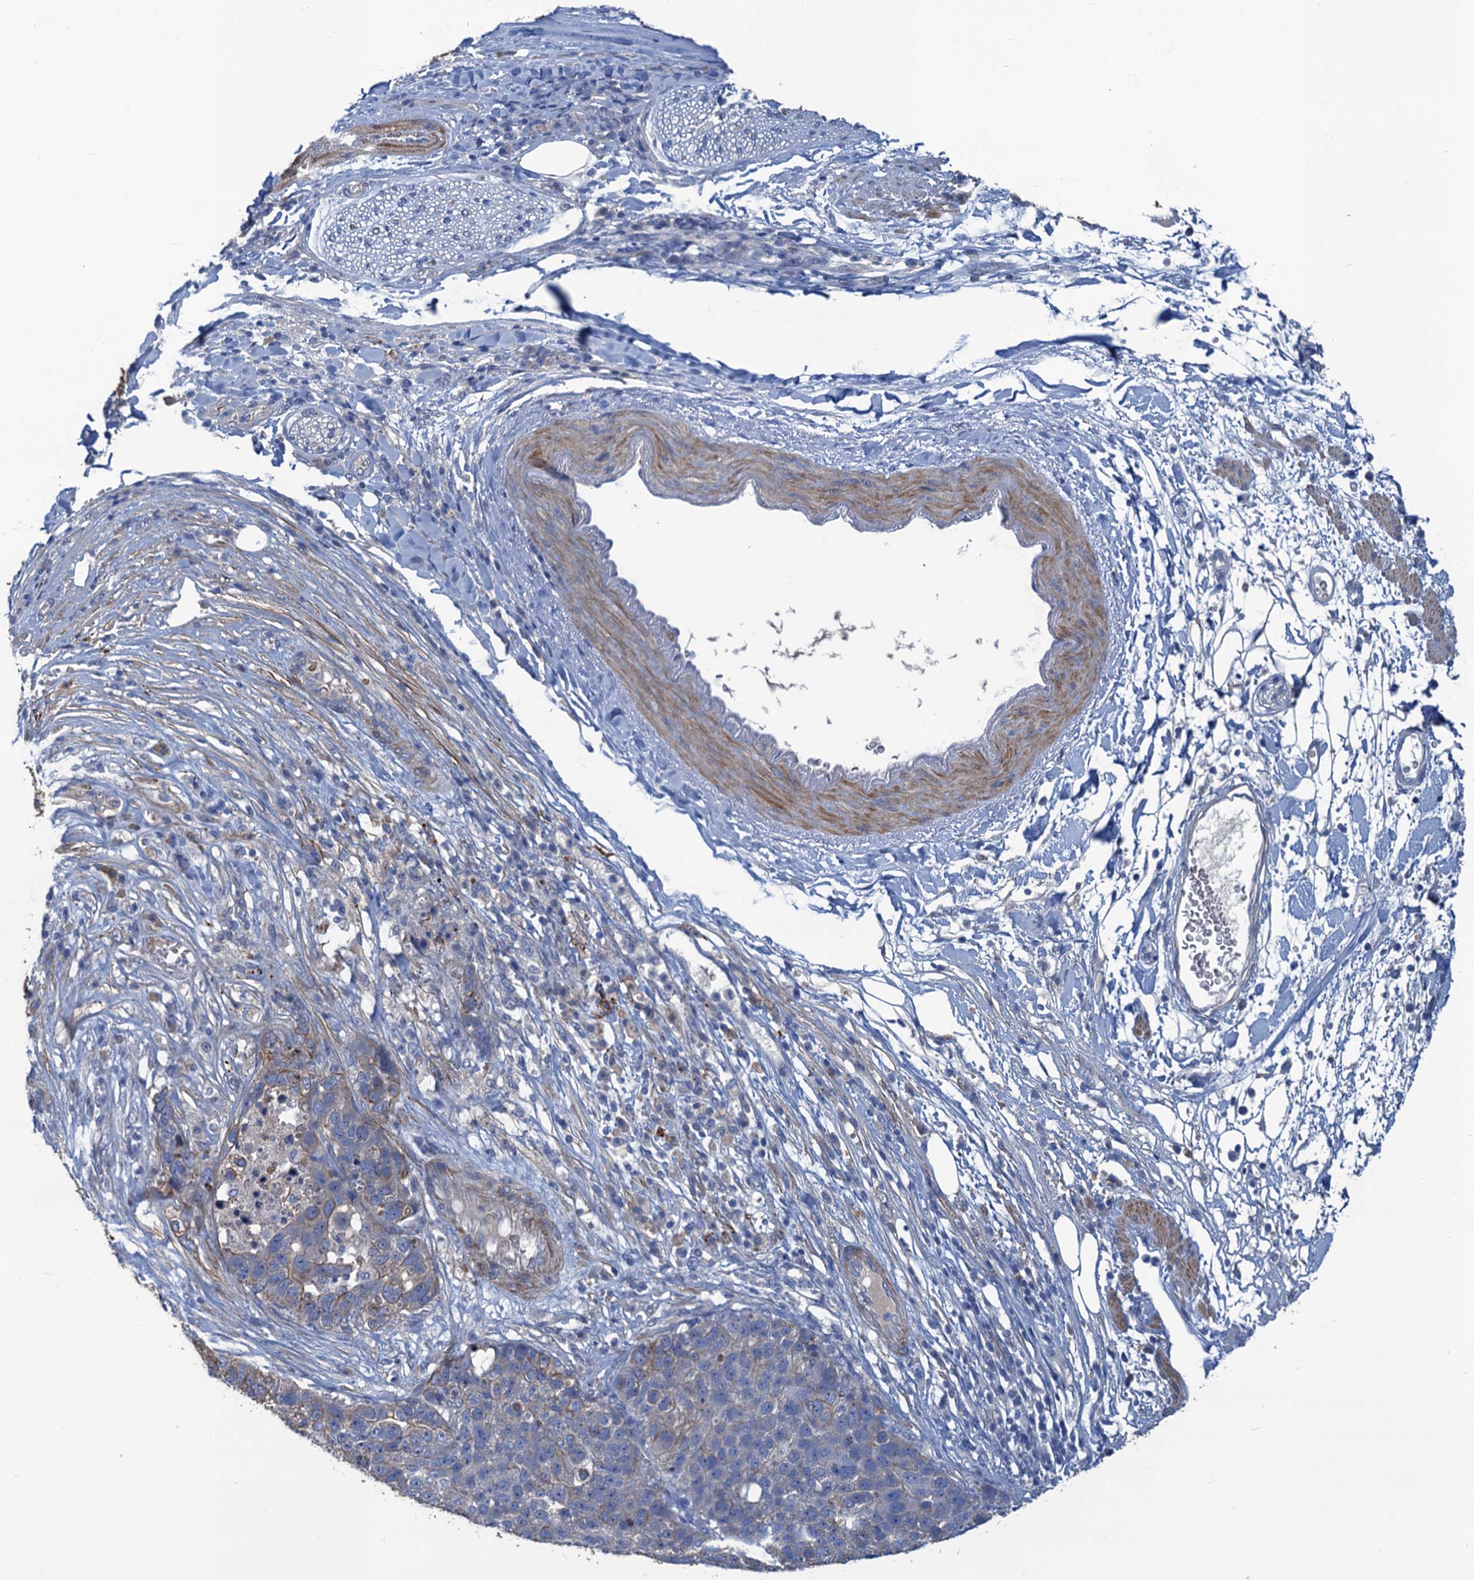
{"staining": {"intensity": "weak", "quantity": "<25%", "location": "cytoplasmic/membranous"}, "tissue": "pancreatic cancer", "cell_type": "Tumor cells", "image_type": "cancer", "snomed": [{"axis": "morphology", "description": "Adenocarcinoma, NOS"}, {"axis": "topography", "description": "Pancreas"}], "caption": "Human adenocarcinoma (pancreatic) stained for a protein using IHC displays no expression in tumor cells.", "gene": "SMCO3", "patient": {"sex": "female", "age": 61}}